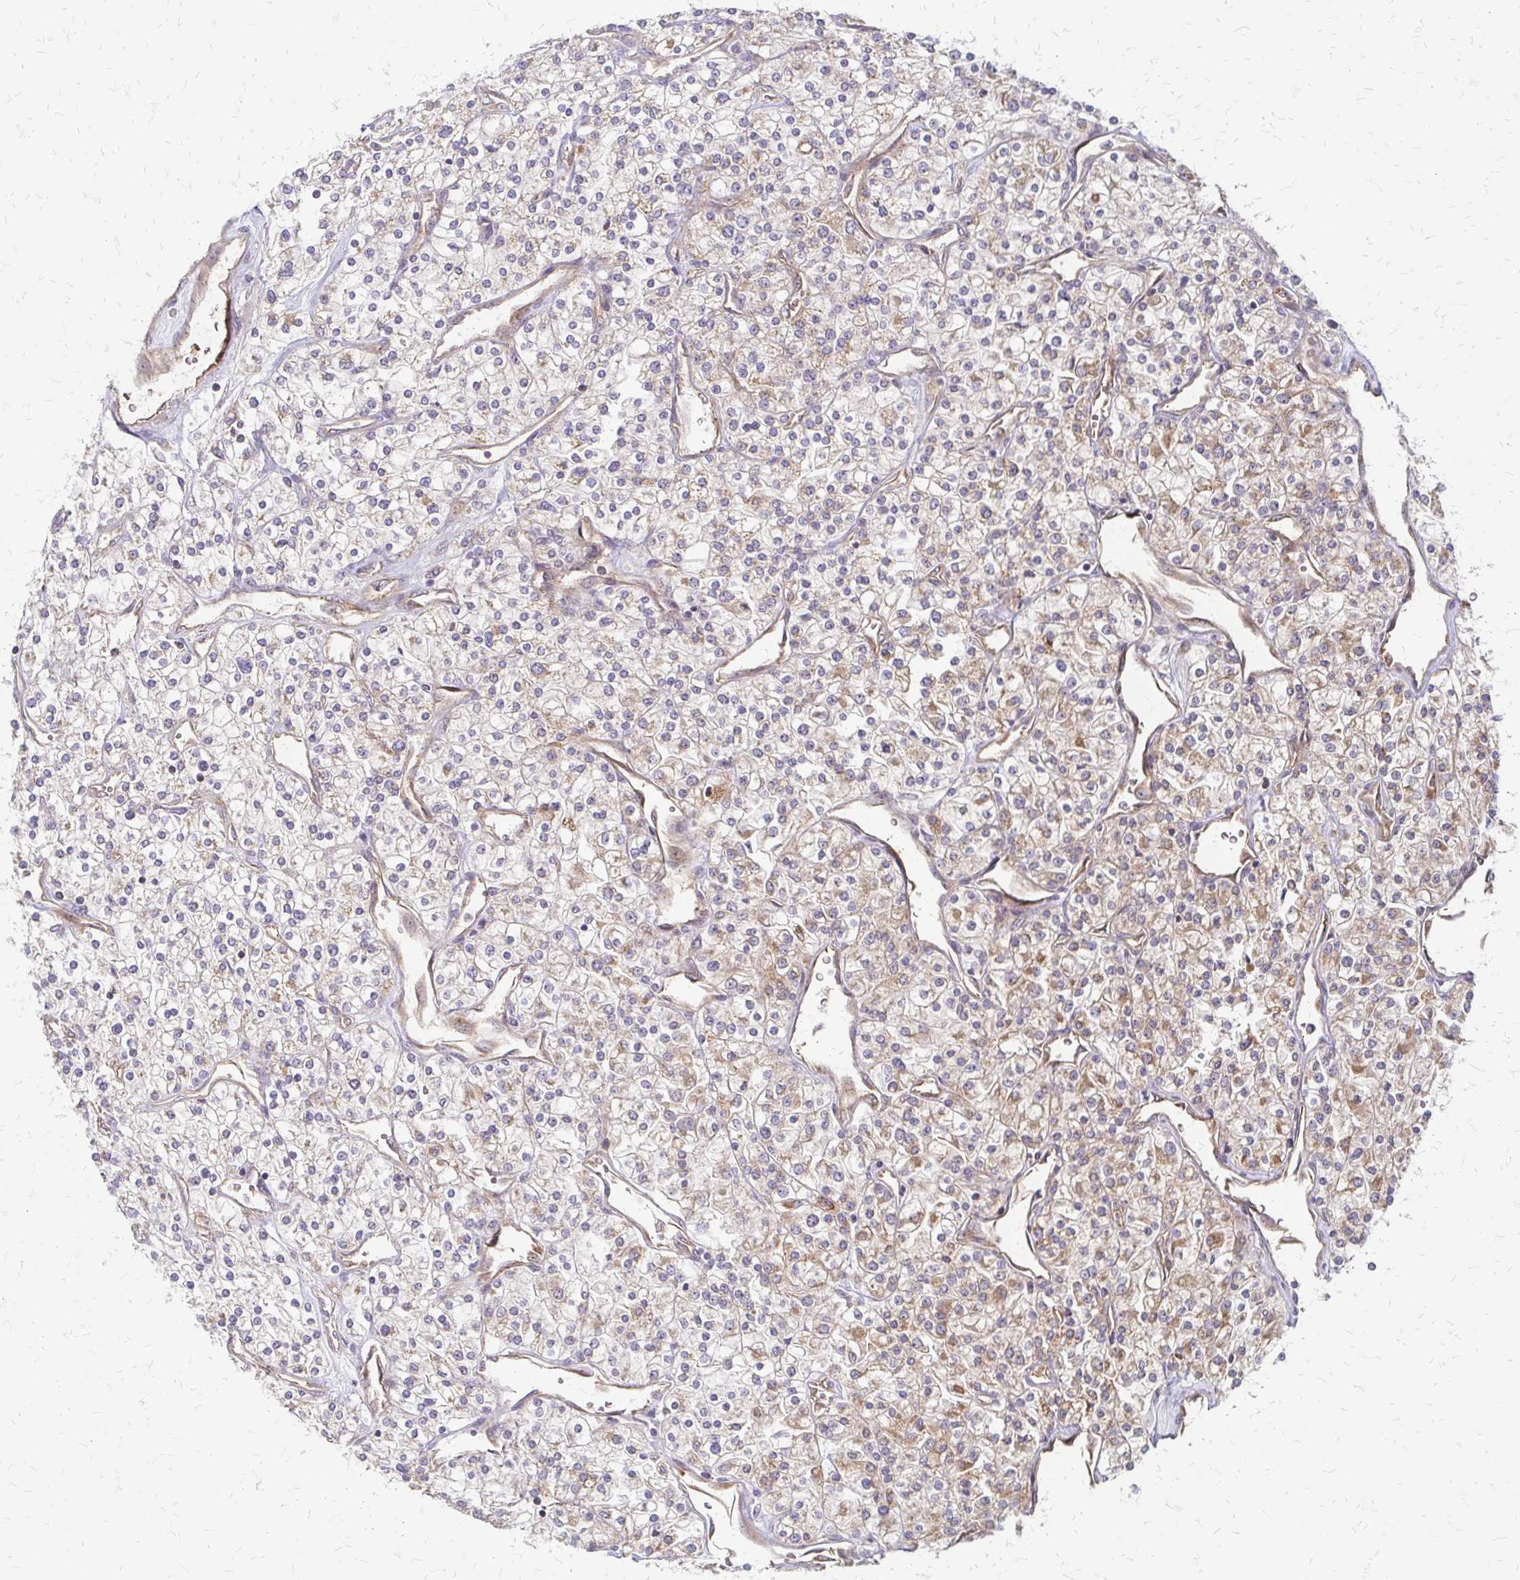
{"staining": {"intensity": "weak", "quantity": "25%-75%", "location": "cytoplasmic/membranous"}, "tissue": "renal cancer", "cell_type": "Tumor cells", "image_type": "cancer", "snomed": [{"axis": "morphology", "description": "Adenocarcinoma, NOS"}, {"axis": "topography", "description": "Kidney"}], "caption": "Tumor cells exhibit low levels of weak cytoplasmic/membranous expression in approximately 25%-75% of cells in human renal adenocarcinoma.", "gene": "ZNF383", "patient": {"sex": "male", "age": 80}}